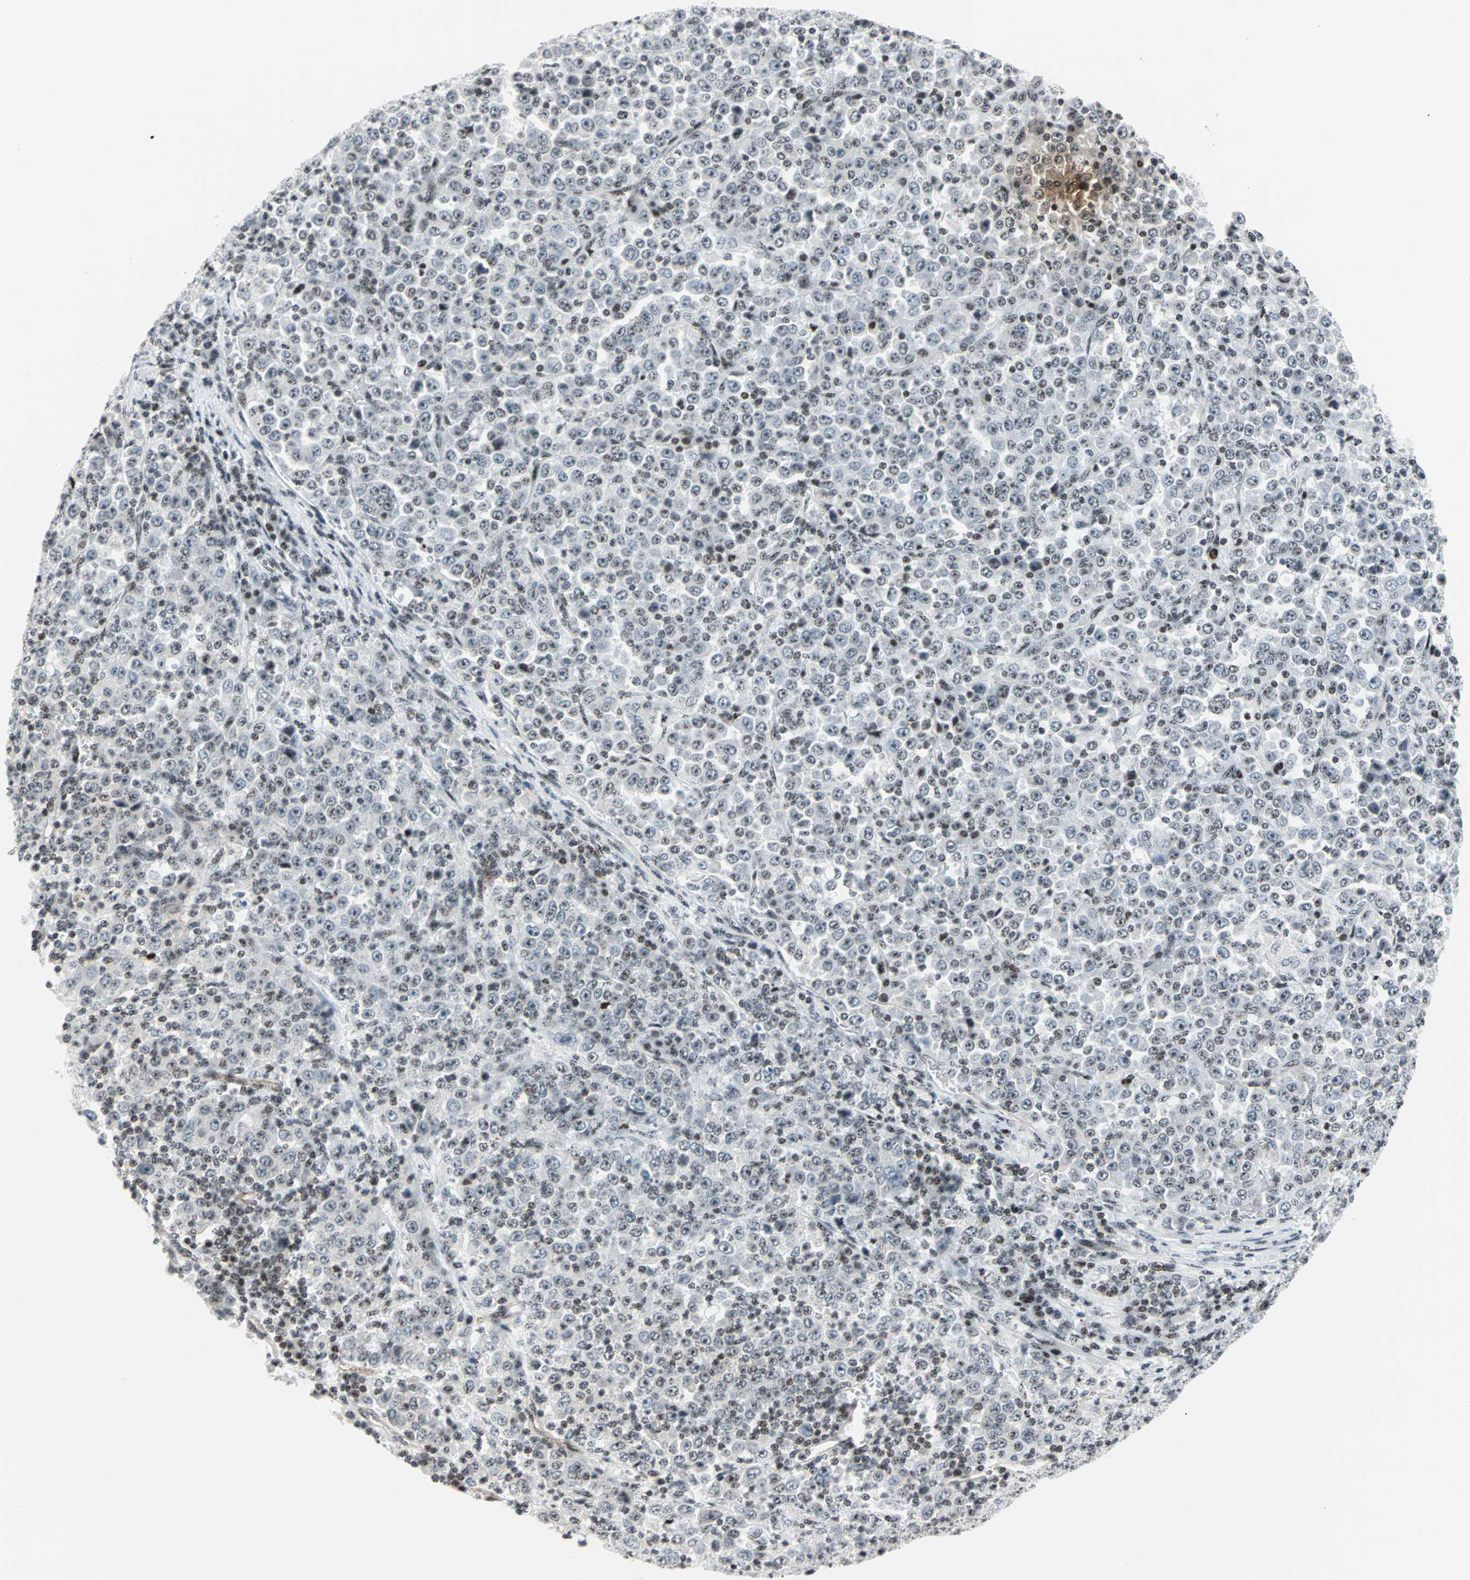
{"staining": {"intensity": "weak", "quantity": ">75%", "location": "nuclear"}, "tissue": "stomach cancer", "cell_type": "Tumor cells", "image_type": "cancer", "snomed": [{"axis": "morphology", "description": "Normal tissue, NOS"}, {"axis": "morphology", "description": "Adenocarcinoma, NOS"}, {"axis": "topography", "description": "Stomach, upper"}, {"axis": "topography", "description": "Stomach"}], "caption": "Protein expression analysis of human stomach adenocarcinoma reveals weak nuclear positivity in about >75% of tumor cells.", "gene": "CENPA", "patient": {"sex": "male", "age": 59}}